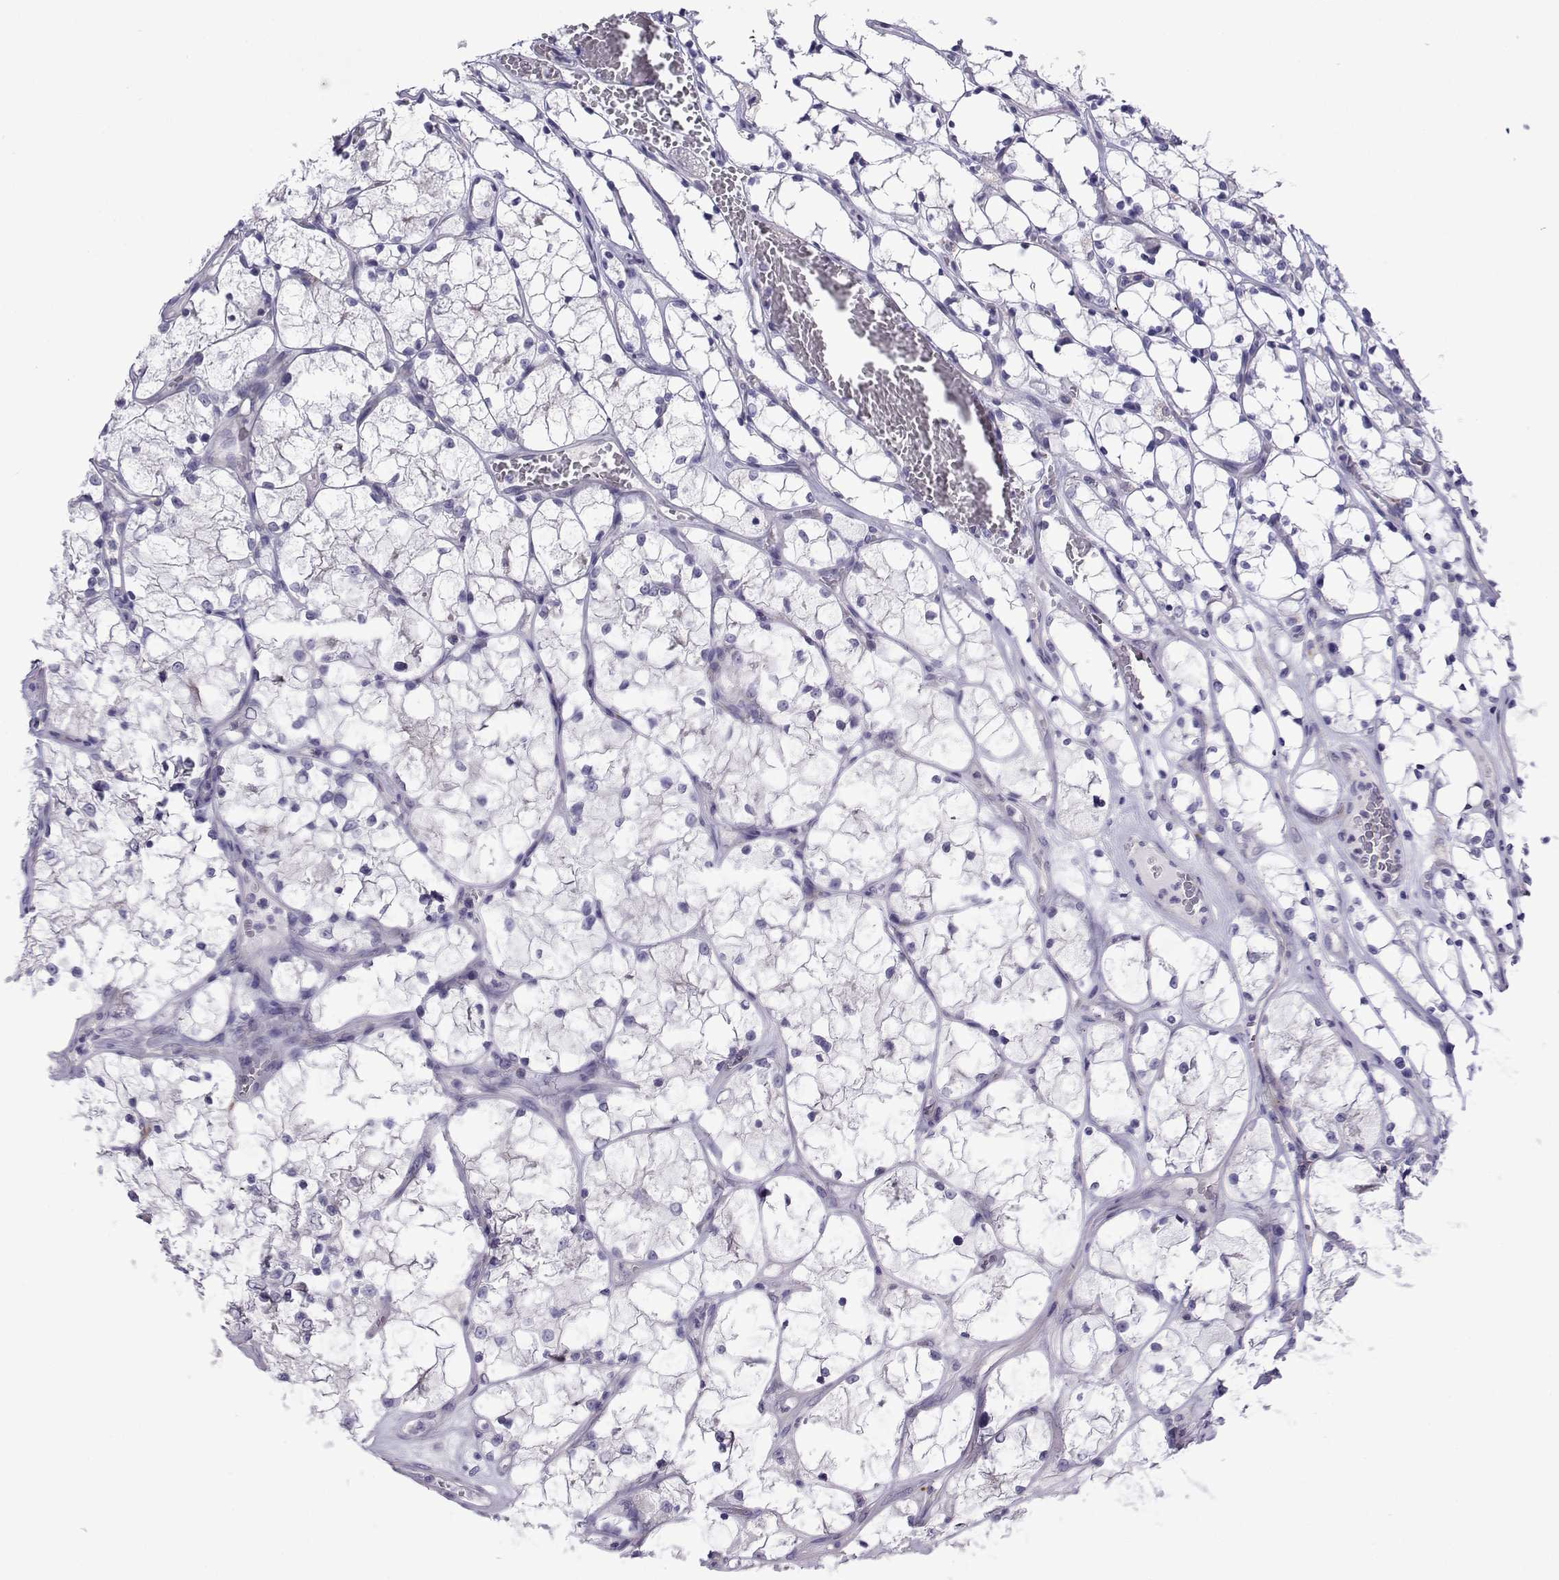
{"staining": {"intensity": "negative", "quantity": "none", "location": "none"}, "tissue": "renal cancer", "cell_type": "Tumor cells", "image_type": "cancer", "snomed": [{"axis": "morphology", "description": "Adenocarcinoma, NOS"}, {"axis": "topography", "description": "Kidney"}], "caption": "Human adenocarcinoma (renal) stained for a protein using immunohistochemistry (IHC) shows no staining in tumor cells.", "gene": "CFAP70", "patient": {"sex": "female", "age": 69}}